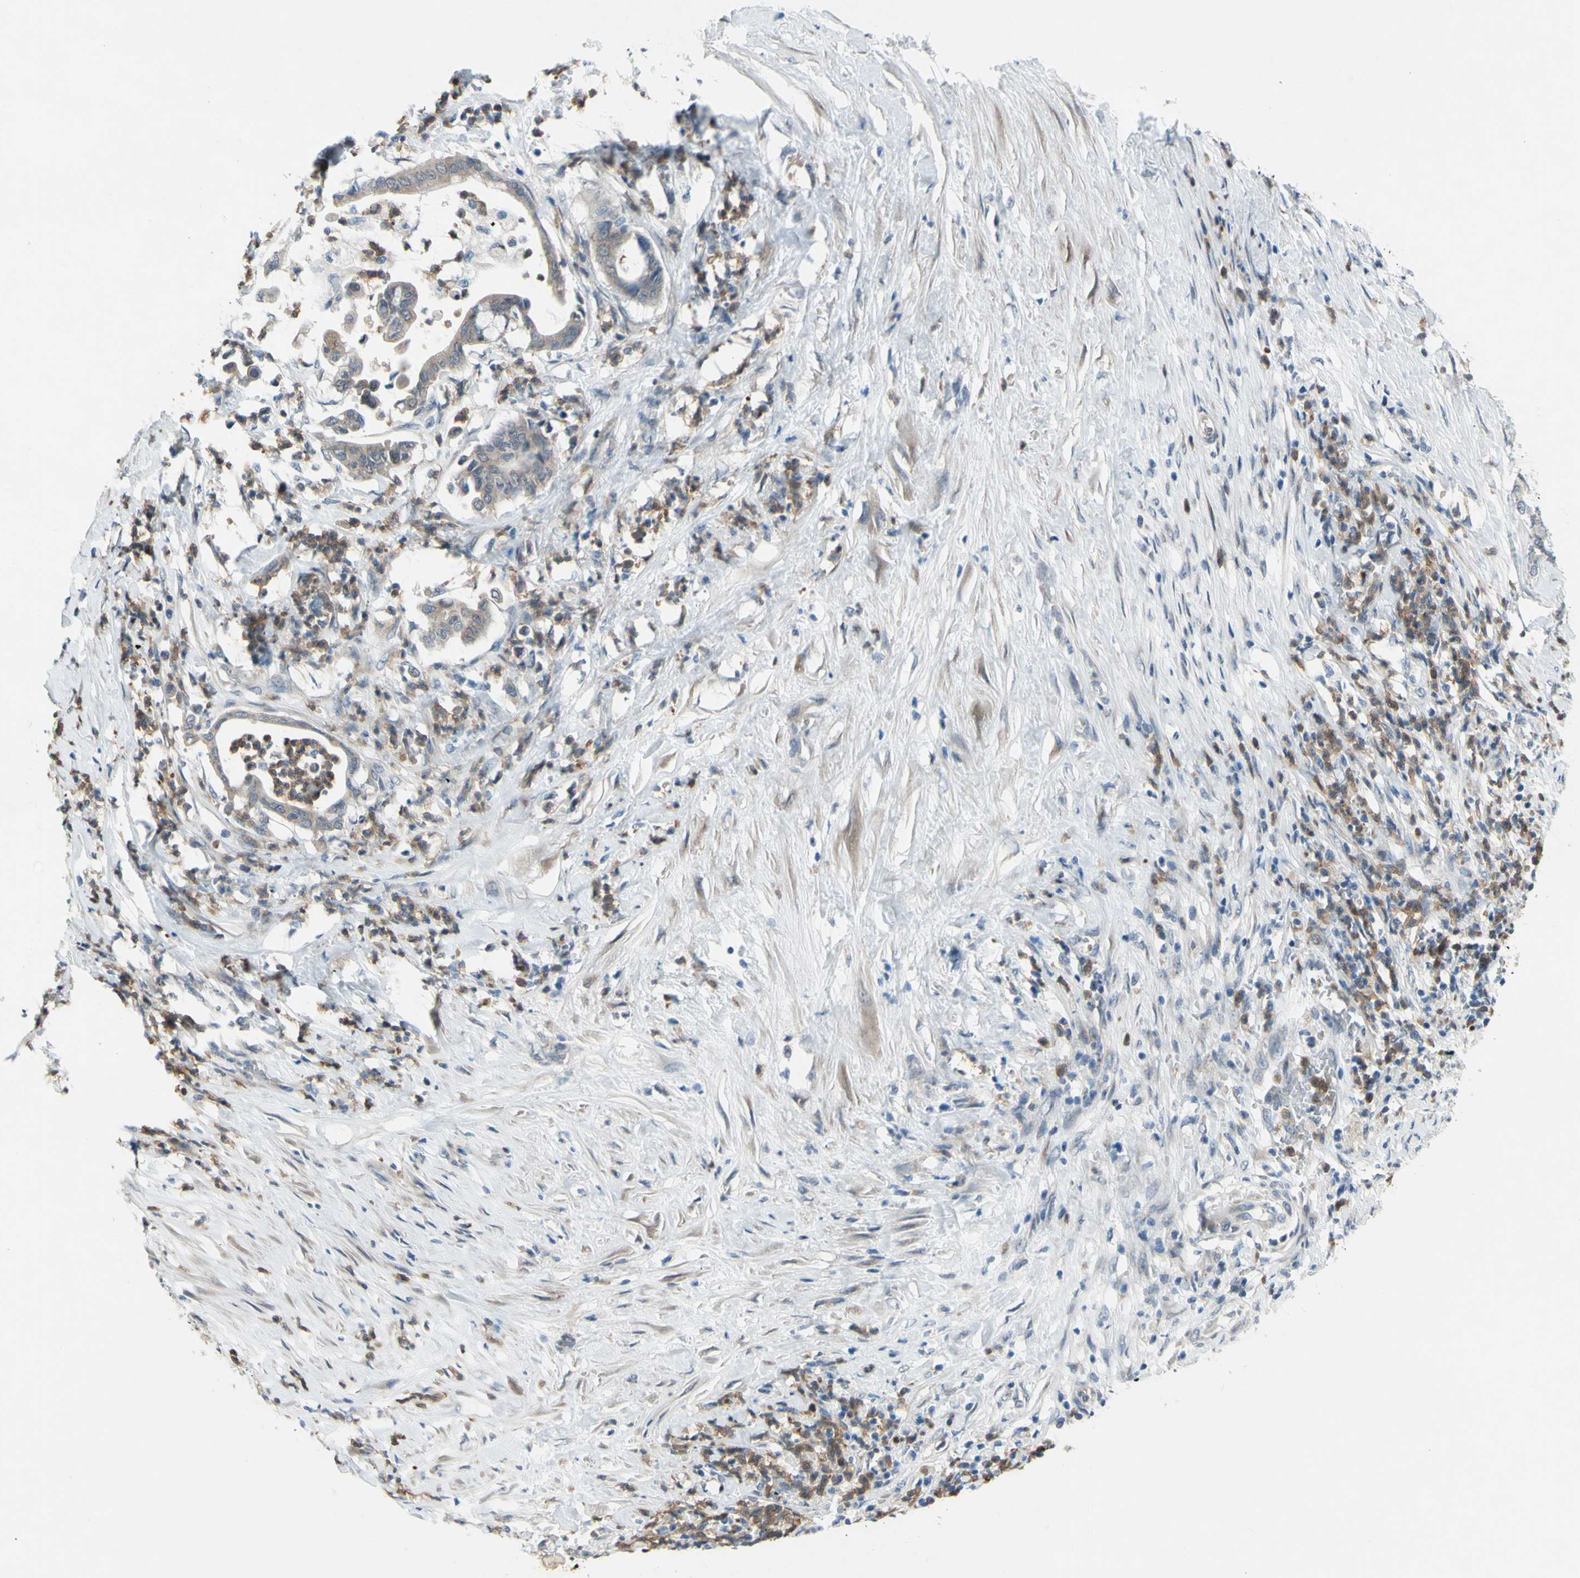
{"staining": {"intensity": "moderate", "quantity": ">75%", "location": "cytoplasmic/membranous"}, "tissue": "pancreatic cancer", "cell_type": "Tumor cells", "image_type": "cancer", "snomed": [{"axis": "morphology", "description": "Adenocarcinoma, NOS"}, {"axis": "topography", "description": "Pancreas"}], "caption": "Moderate cytoplasmic/membranous positivity is seen in about >75% of tumor cells in pancreatic cancer.", "gene": "GRAMD2B", "patient": {"sex": "male", "age": 41}}